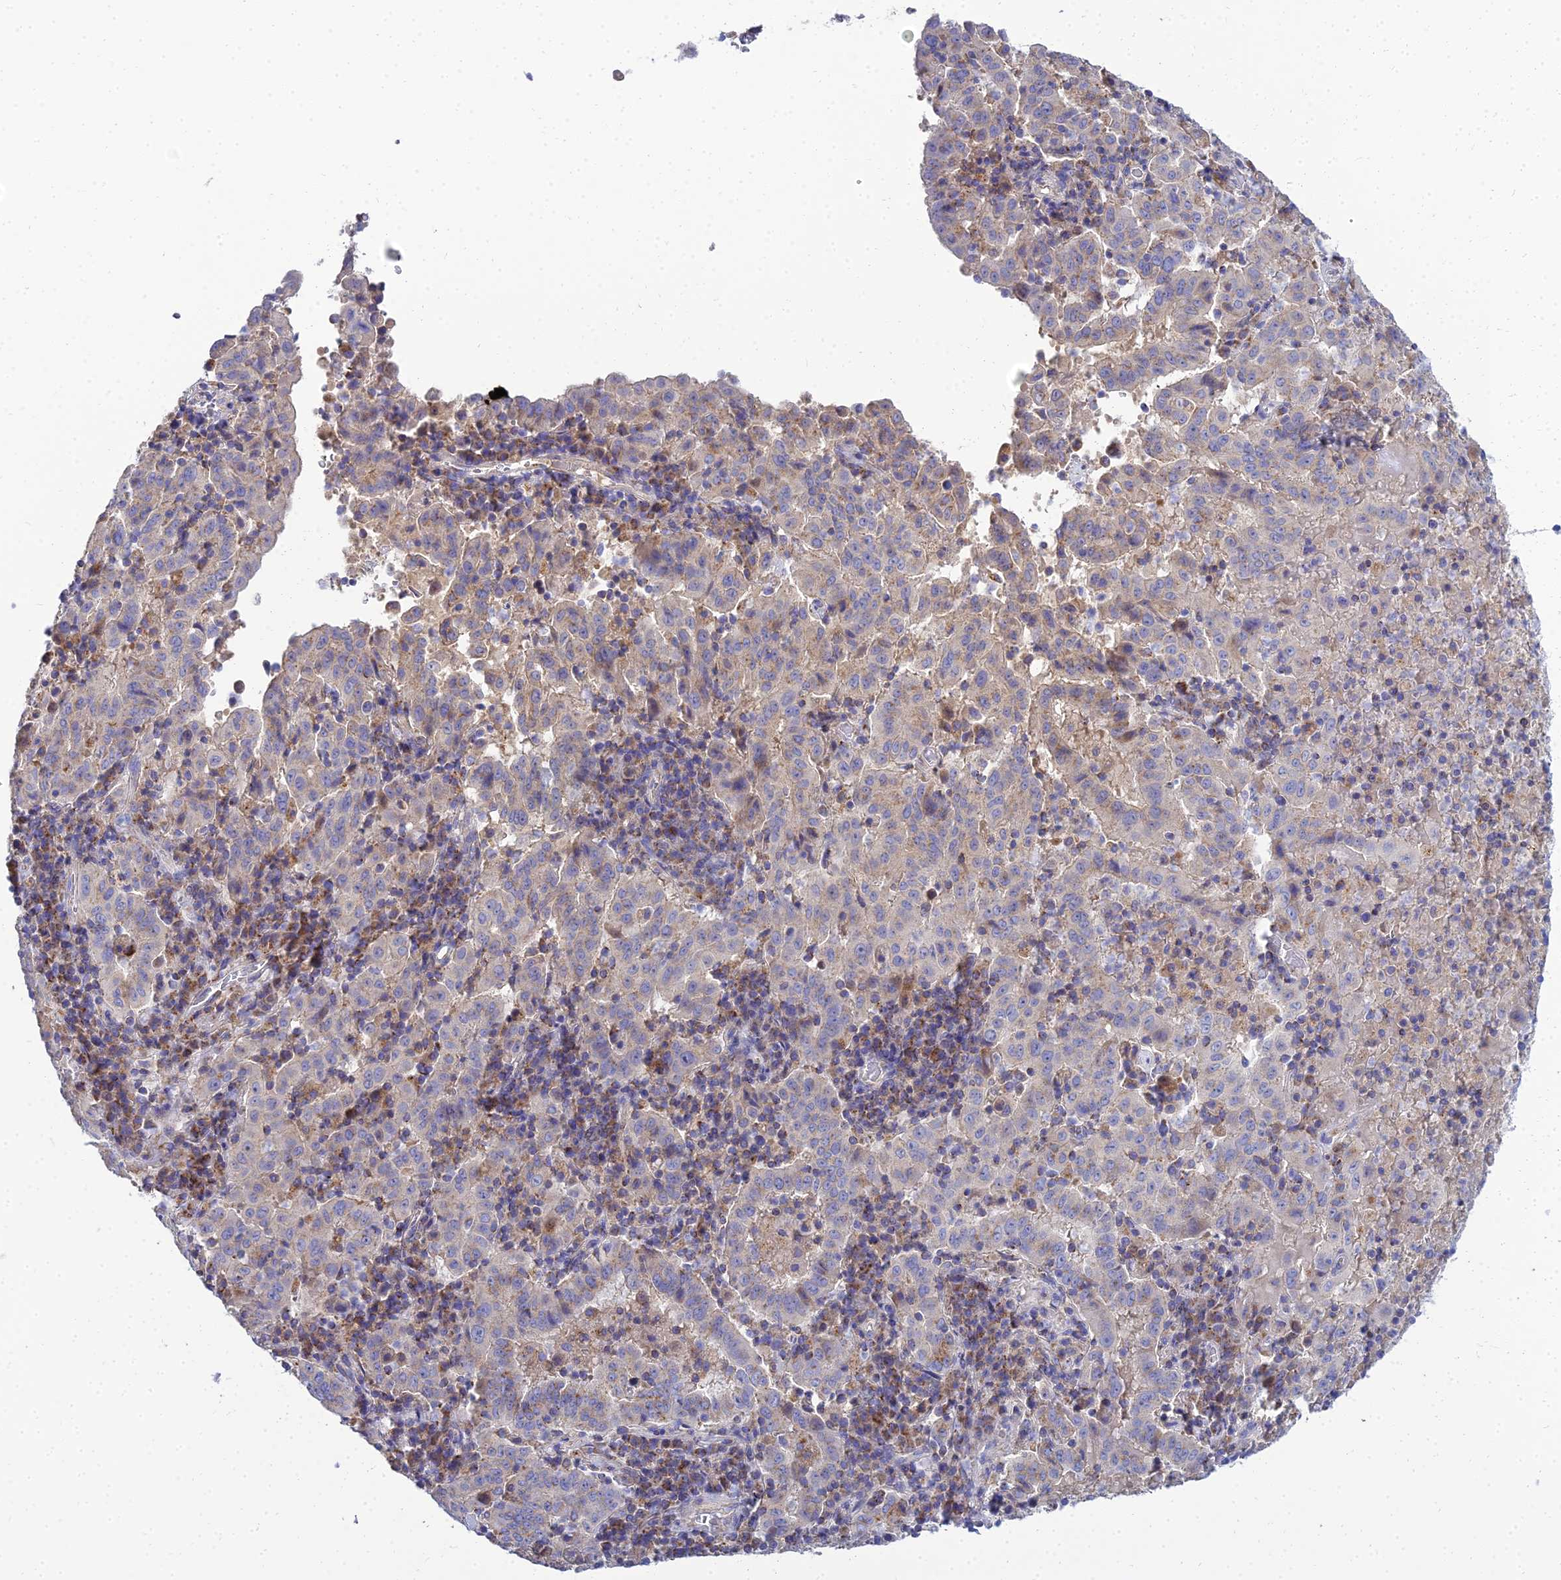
{"staining": {"intensity": "weak", "quantity": "25%-75%", "location": "cytoplasmic/membranous"}, "tissue": "pancreatic cancer", "cell_type": "Tumor cells", "image_type": "cancer", "snomed": [{"axis": "morphology", "description": "Adenocarcinoma, NOS"}, {"axis": "topography", "description": "Pancreas"}], "caption": "There is low levels of weak cytoplasmic/membranous positivity in tumor cells of pancreatic adenocarcinoma, as demonstrated by immunohistochemical staining (brown color).", "gene": "NPY", "patient": {"sex": "male", "age": 63}}